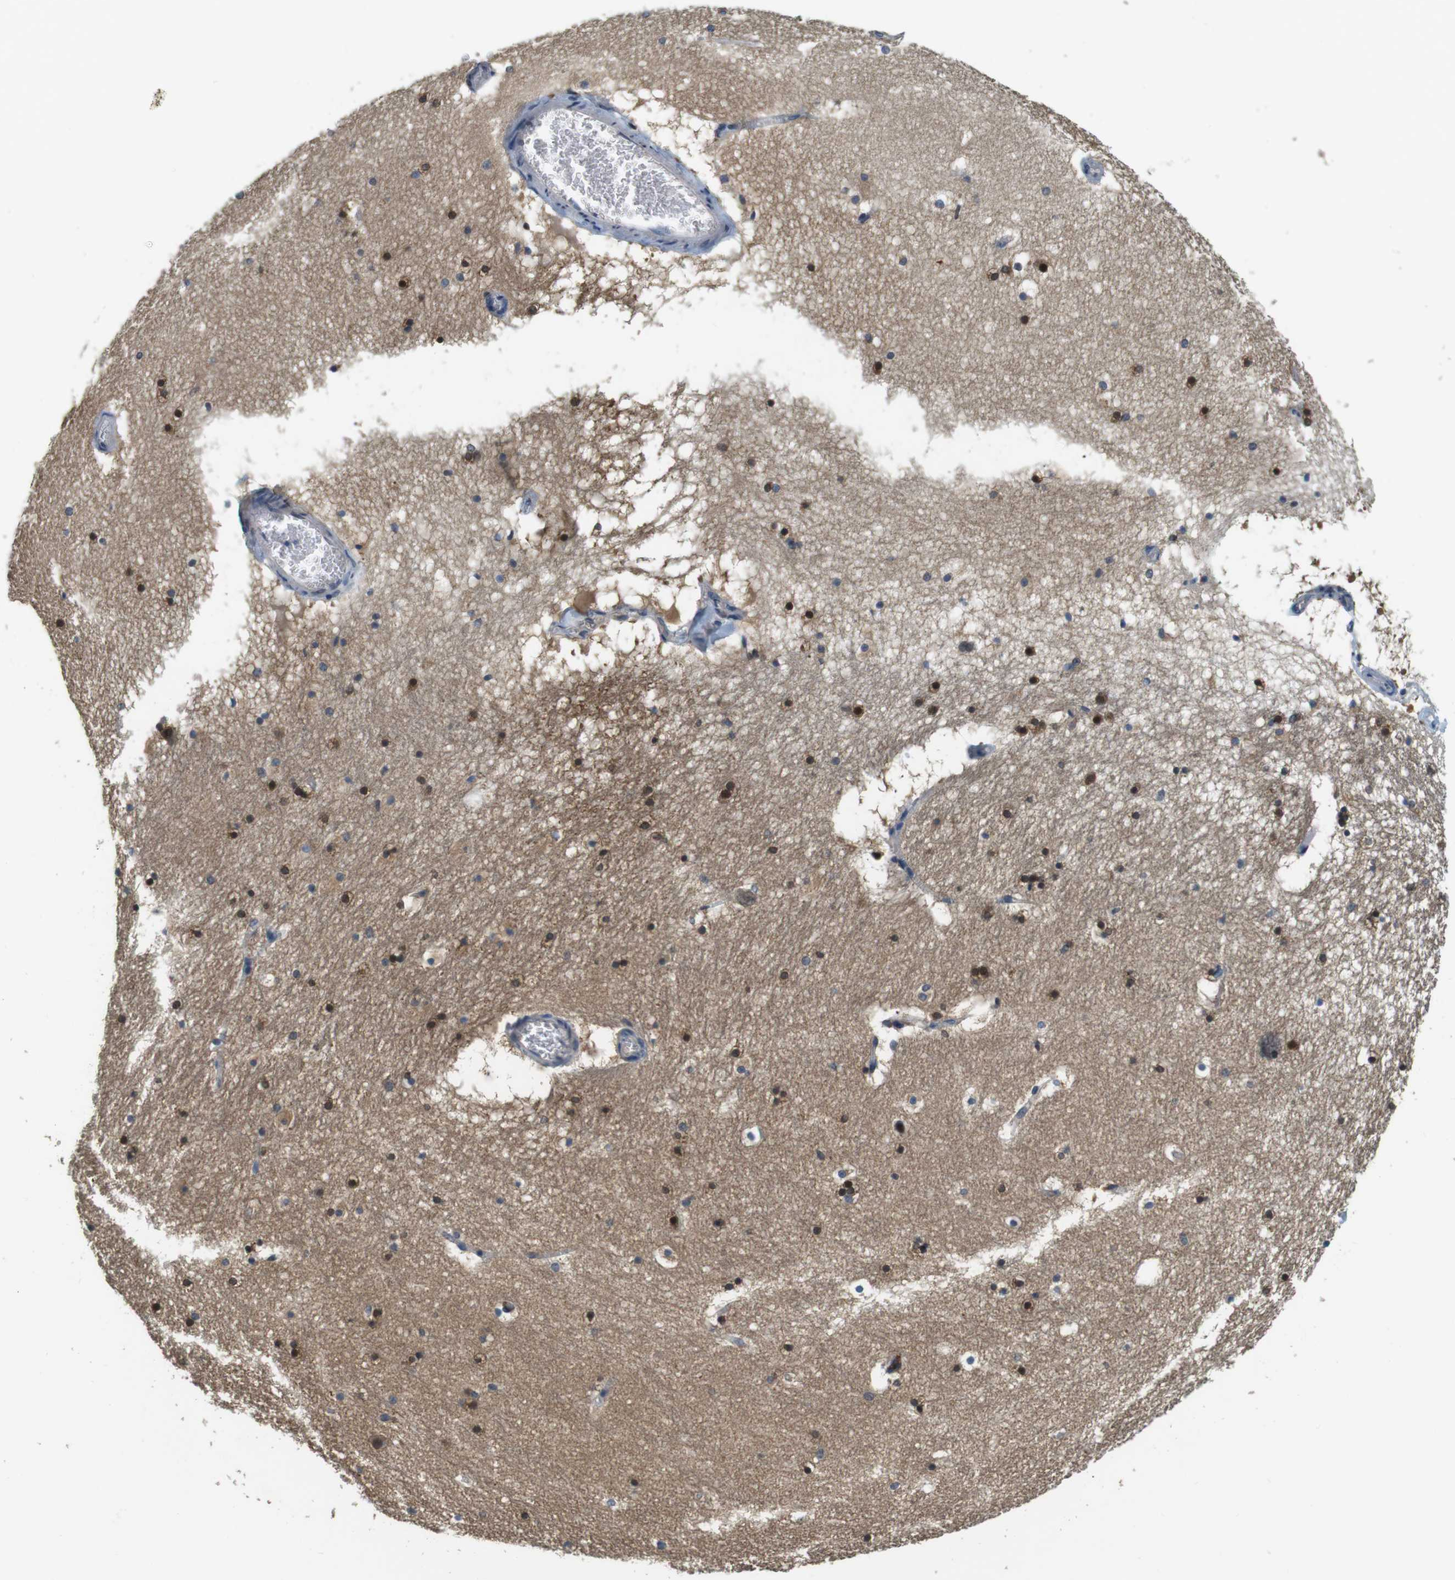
{"staining": {"intensity": "strong", "quantity": "25%-75%", "location": "cytoplasmic/membranous,nuclear"}, "tissue": "hippocampus", "cell_type": "Glial cells", "image_type": "normal", "snomed": [{"axis": "morphology", "description": "Normal tissue, NOS"}, {"axis": "topography", "description": "Hippocampus"}], "caption": "This photomicrograph demonstrates benign hippocampus stained with immunohistochemistry to label a protein in brown. The cytoplasmic/membranous,nuclear of glial cells show strong positivity for the protein. Nuclei are counter-stained blue.", "gene": "CD163L1", "patient": {"sex": "male", "age": 45}}